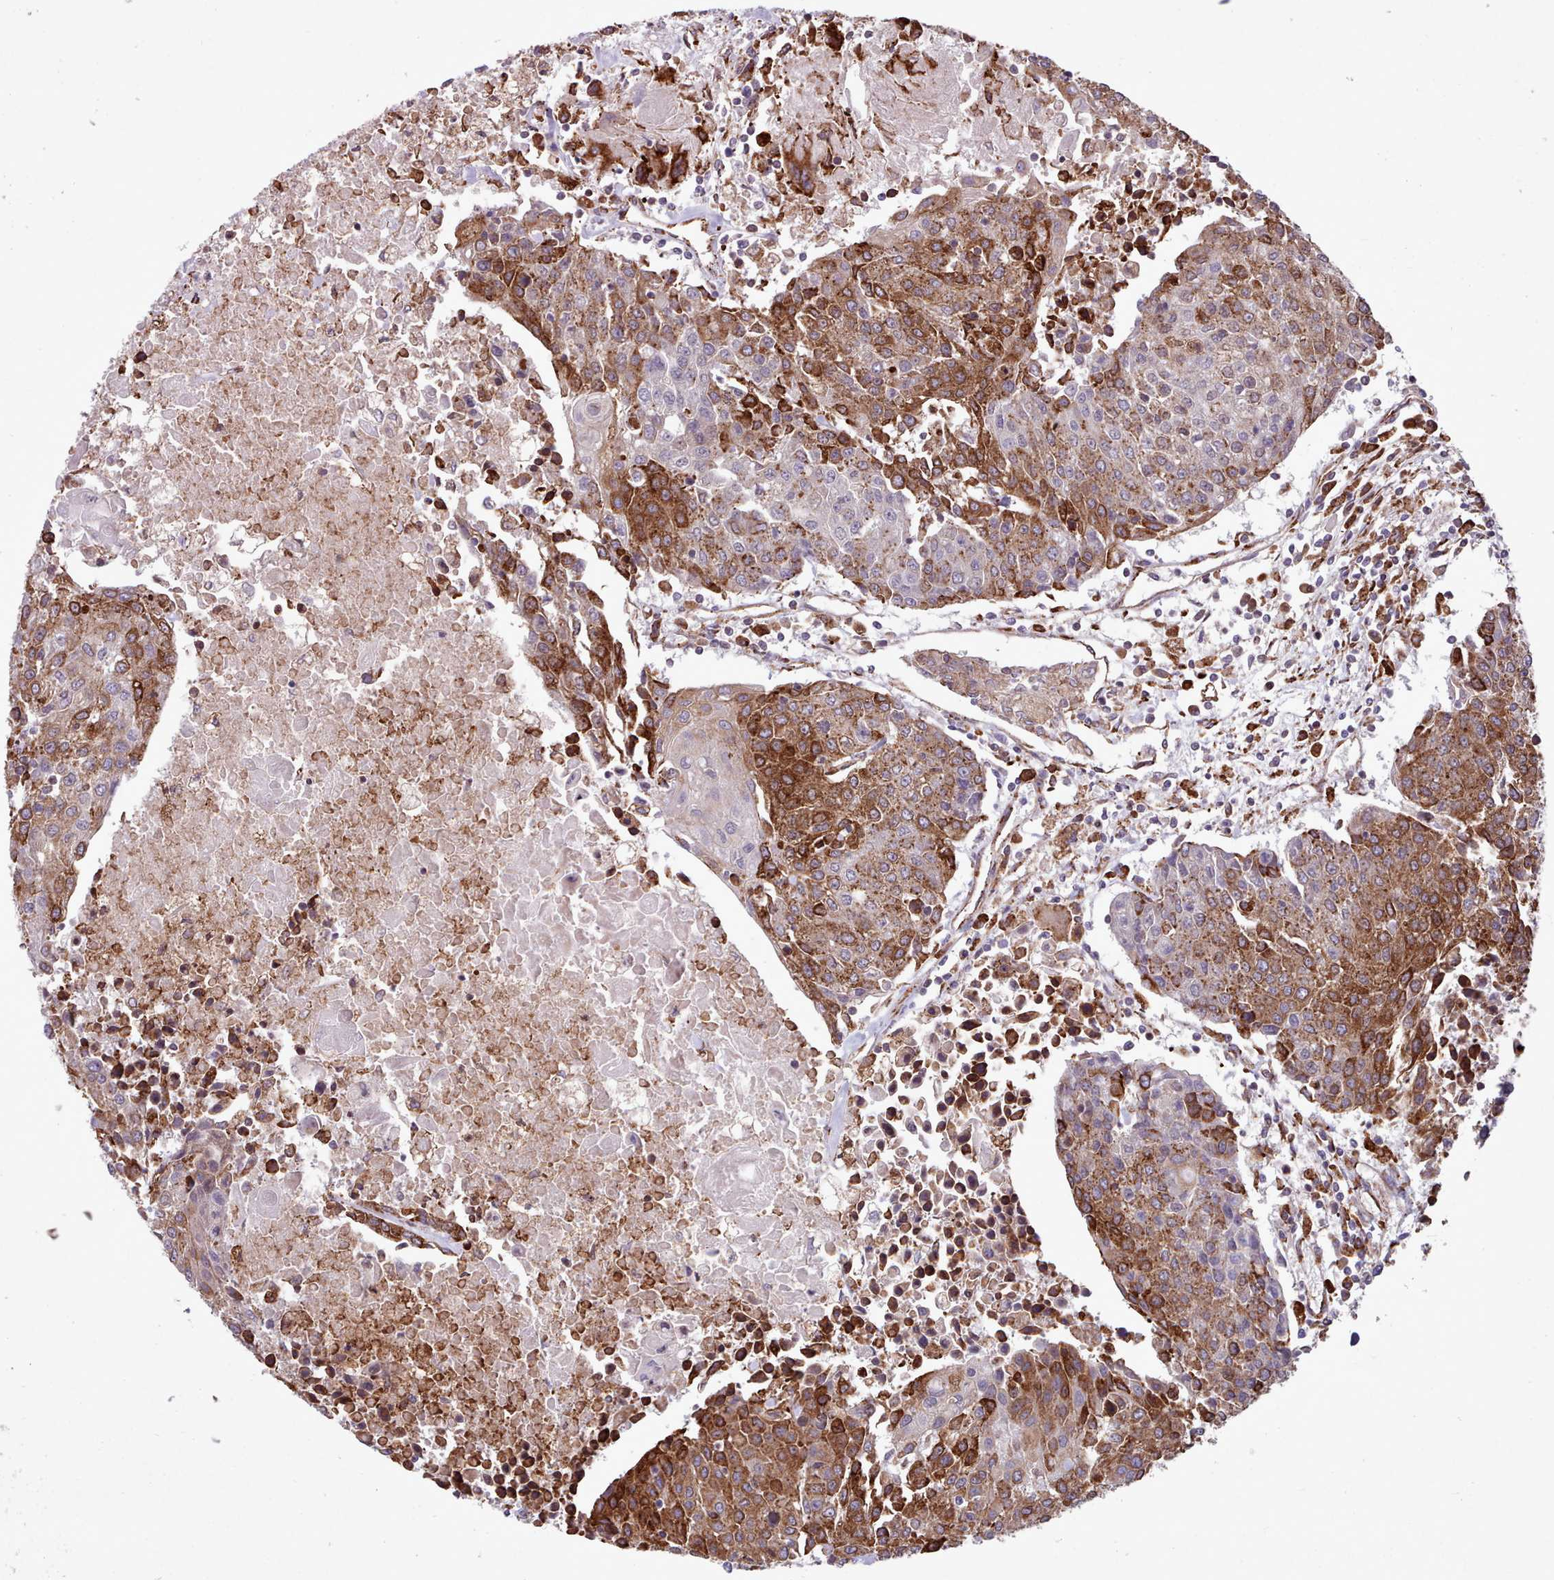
{"staining": {"intensity": "strong", "quantity": "25%-75%", "location": "cytoplasmic/membranous"}, "tissue": "urothelial cancer", "cell_type": "Tumor cells", "image_type": "cancer", "snomed": [{"axis": "morphology", "description": "Urothelial carcinoma, High grade"}, {"axis": "topography", "description": "Urinary bladder"}], "caption": "Immunohistochemistry of human urothelial cancer displays high levels of strong cytoplasmic/membranous expression in approximately 25%-75% of tumor cells. (brown staining indicates protein expression, while blue staining denotes nuclei).", "gene": "TTLL3", "patient": {"sex": "female", "age": 85}}